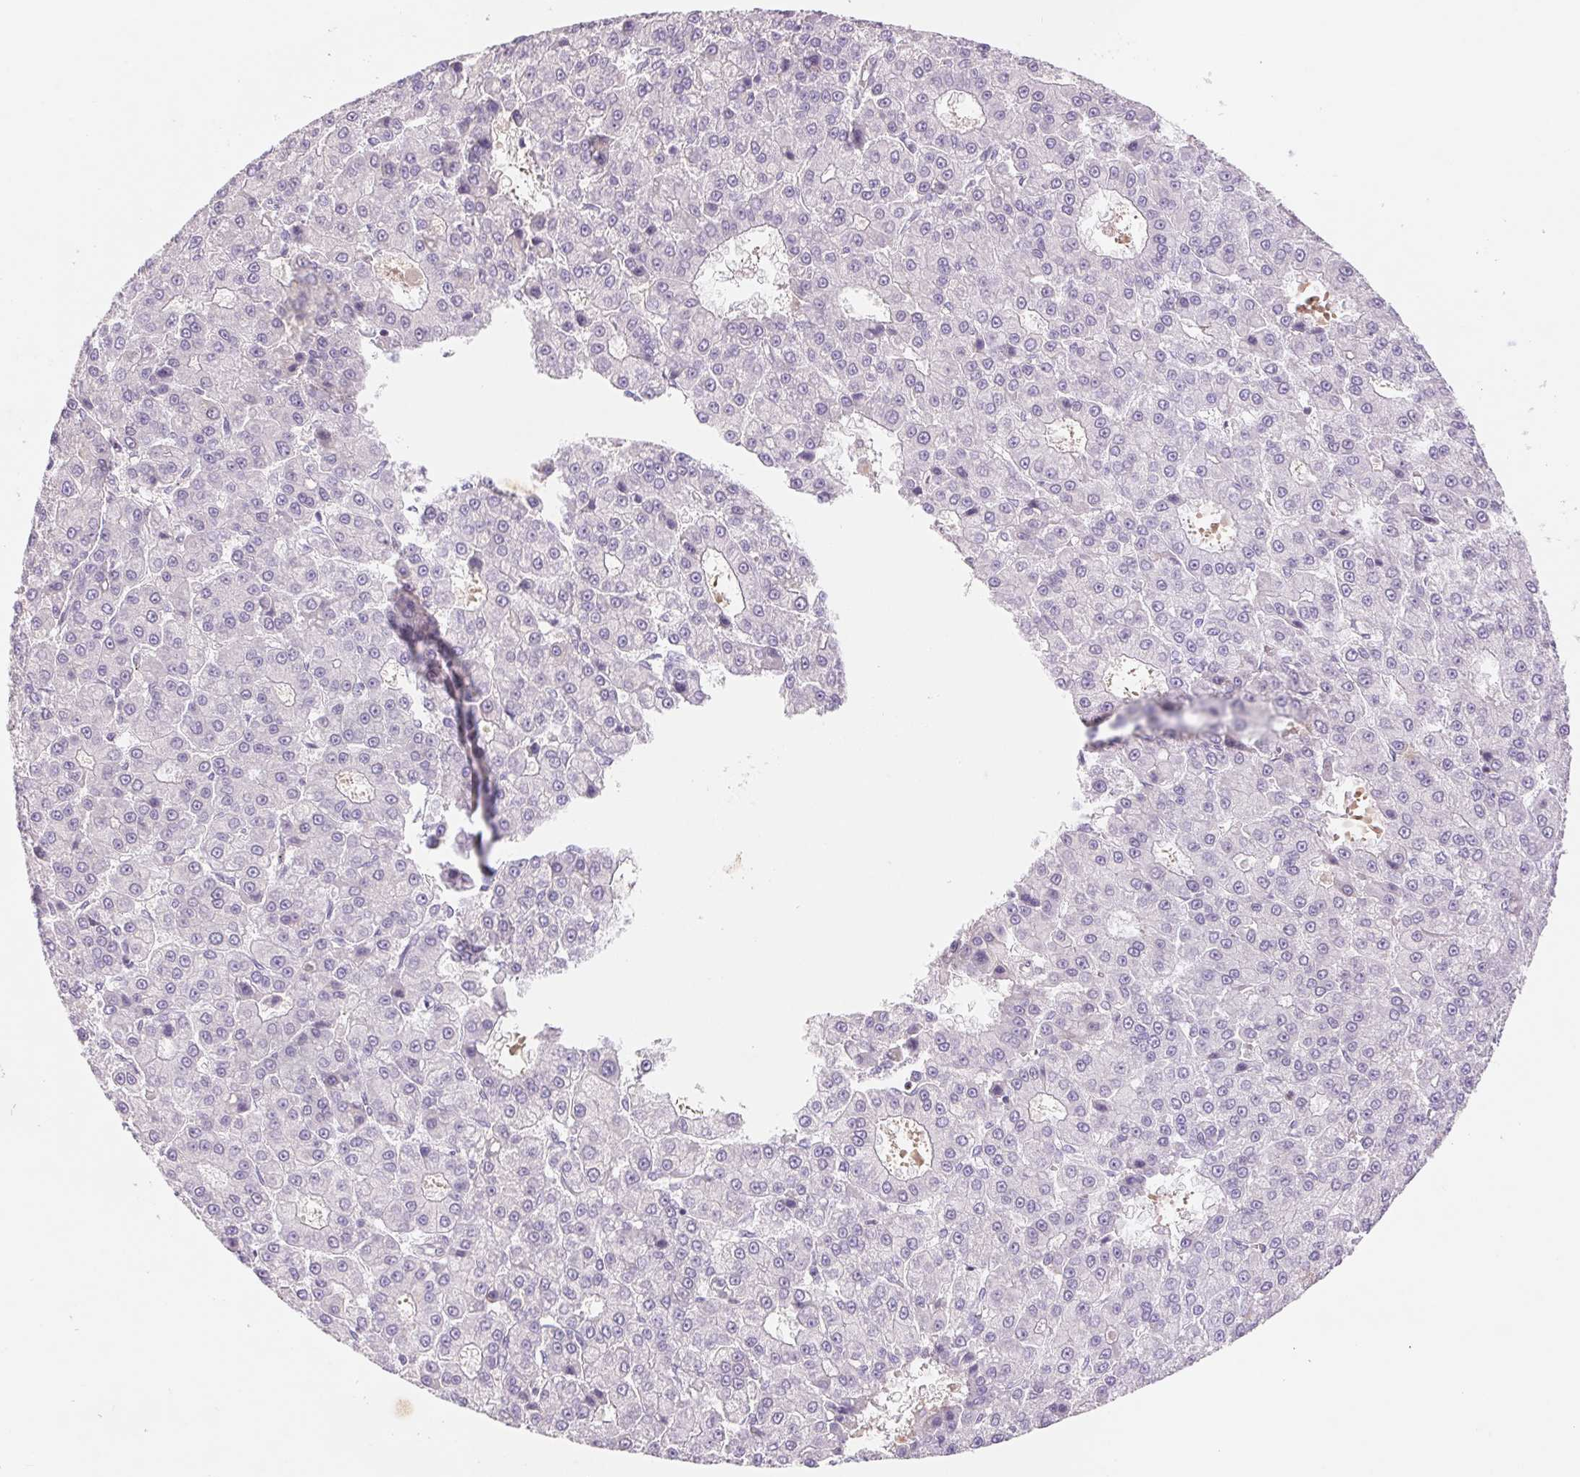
{"staining": {"intensity": "negative", "quantity": "none", "location": "none"}, "tissue": "liver cancer", "cell_type": "Tumor cells", "image_type": "cancer", "snomed": [{"axis": "morphology", "description": "Carcinoma, Hepatocellular, NOS"}, {"axis": "topography", "description": "Liver"}], "caption": "This is a photomicrograph of immunohistochemistry staining of liver cancer, which shows no positivity in tumor cells.", "gene": "KIF26A", "patient": {"sex": "male", "age": 70}}